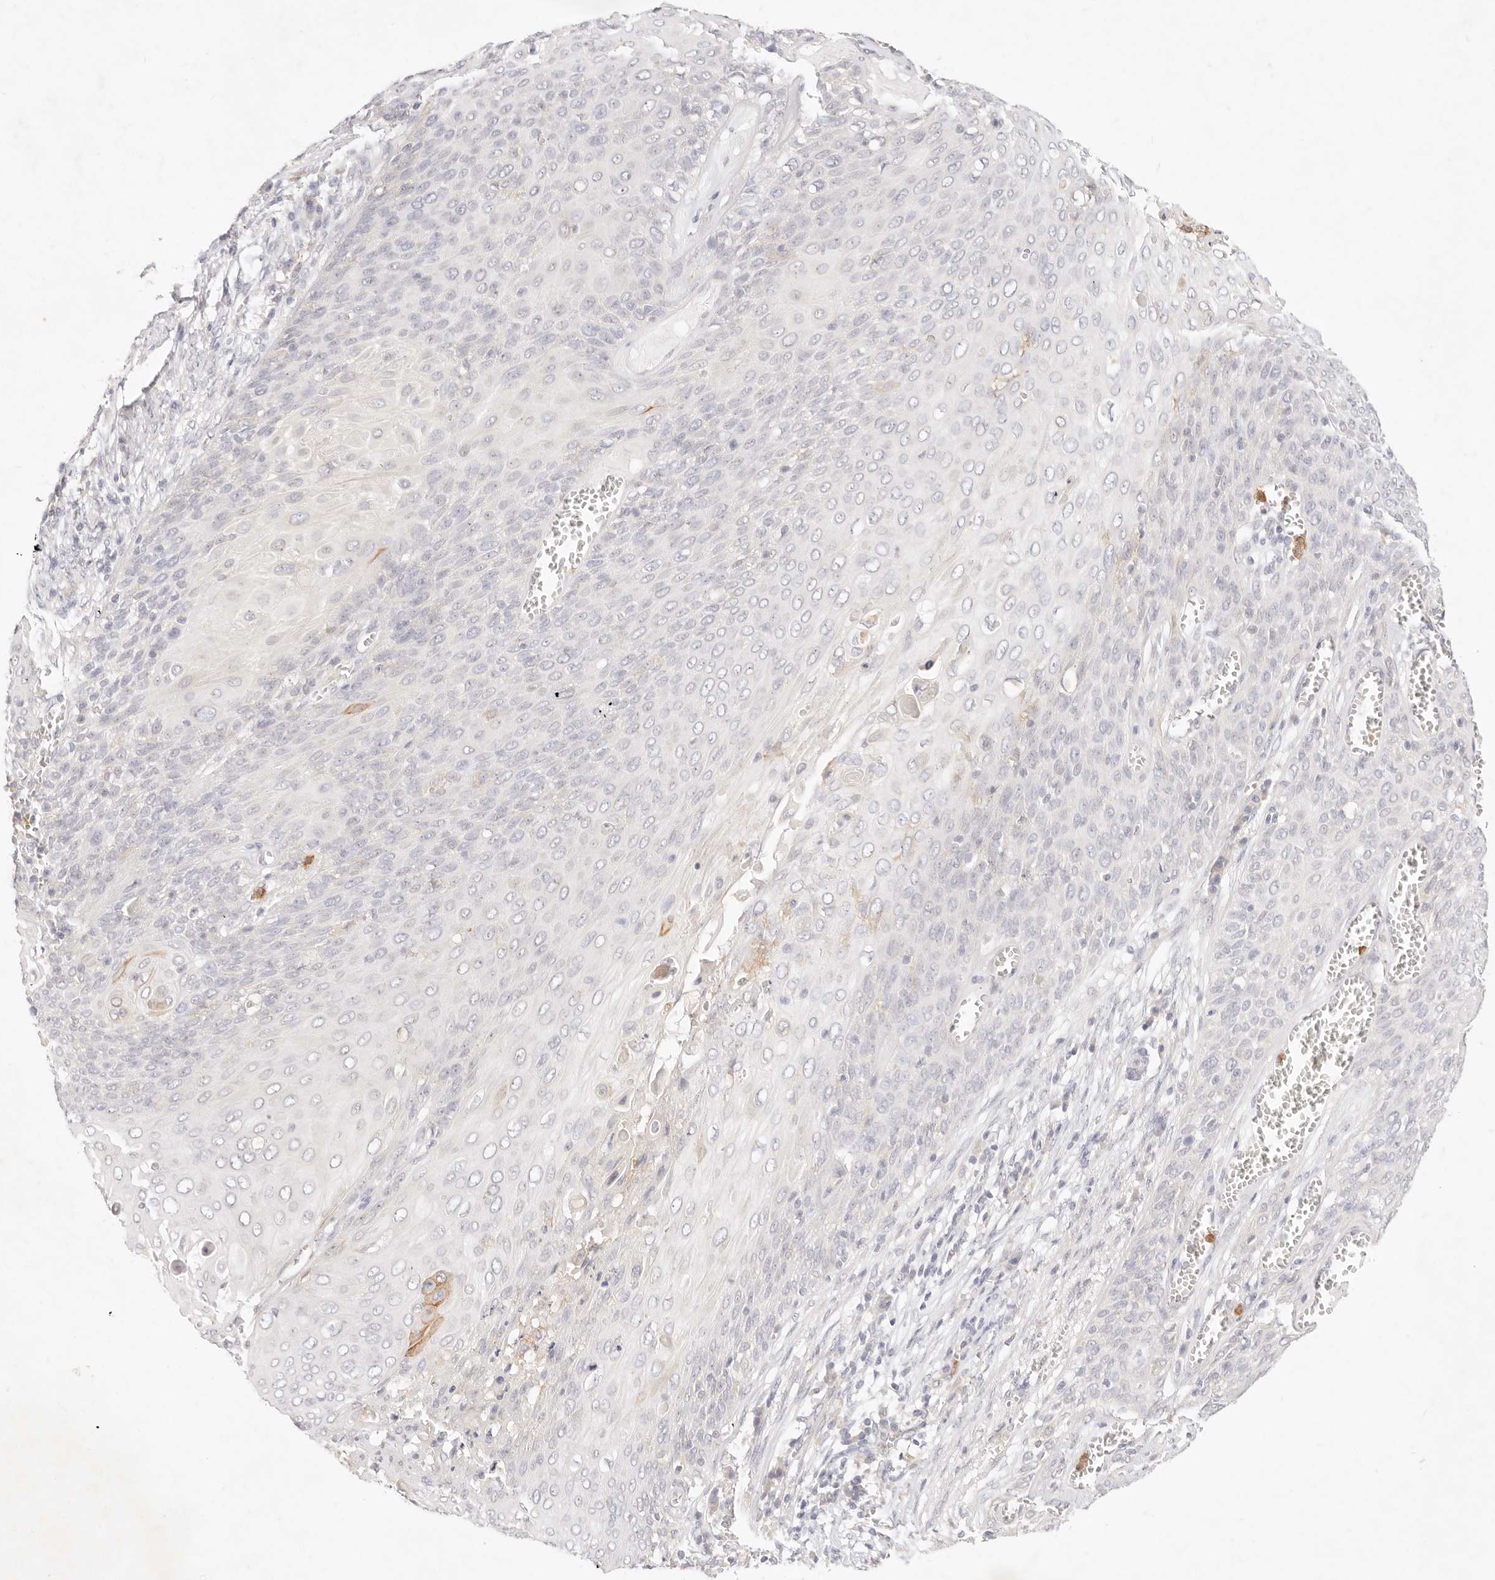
{"staining": {"intensity": "moderate", "quantity": "<25%", "location": "cytoplasmic/membranous"}, "tissue": "cervical cancer", "cell_type": "Tumor cells", "image_type": "cancer", "snomed": [{"axis": "morphology", "description": "Squamous cell carcinoma, NOS"}, {"axis": "topography", "description": "Cervix"}], "caption": "Immunohistochemical staining of human cervical squamous cell carcinoma demonstrates low levels of moderate cytoplasmic/membranous expression in approximately <25% of tumor cells.", "gene": "GPR84", "patient": {"sex": "female", "age": 39}}